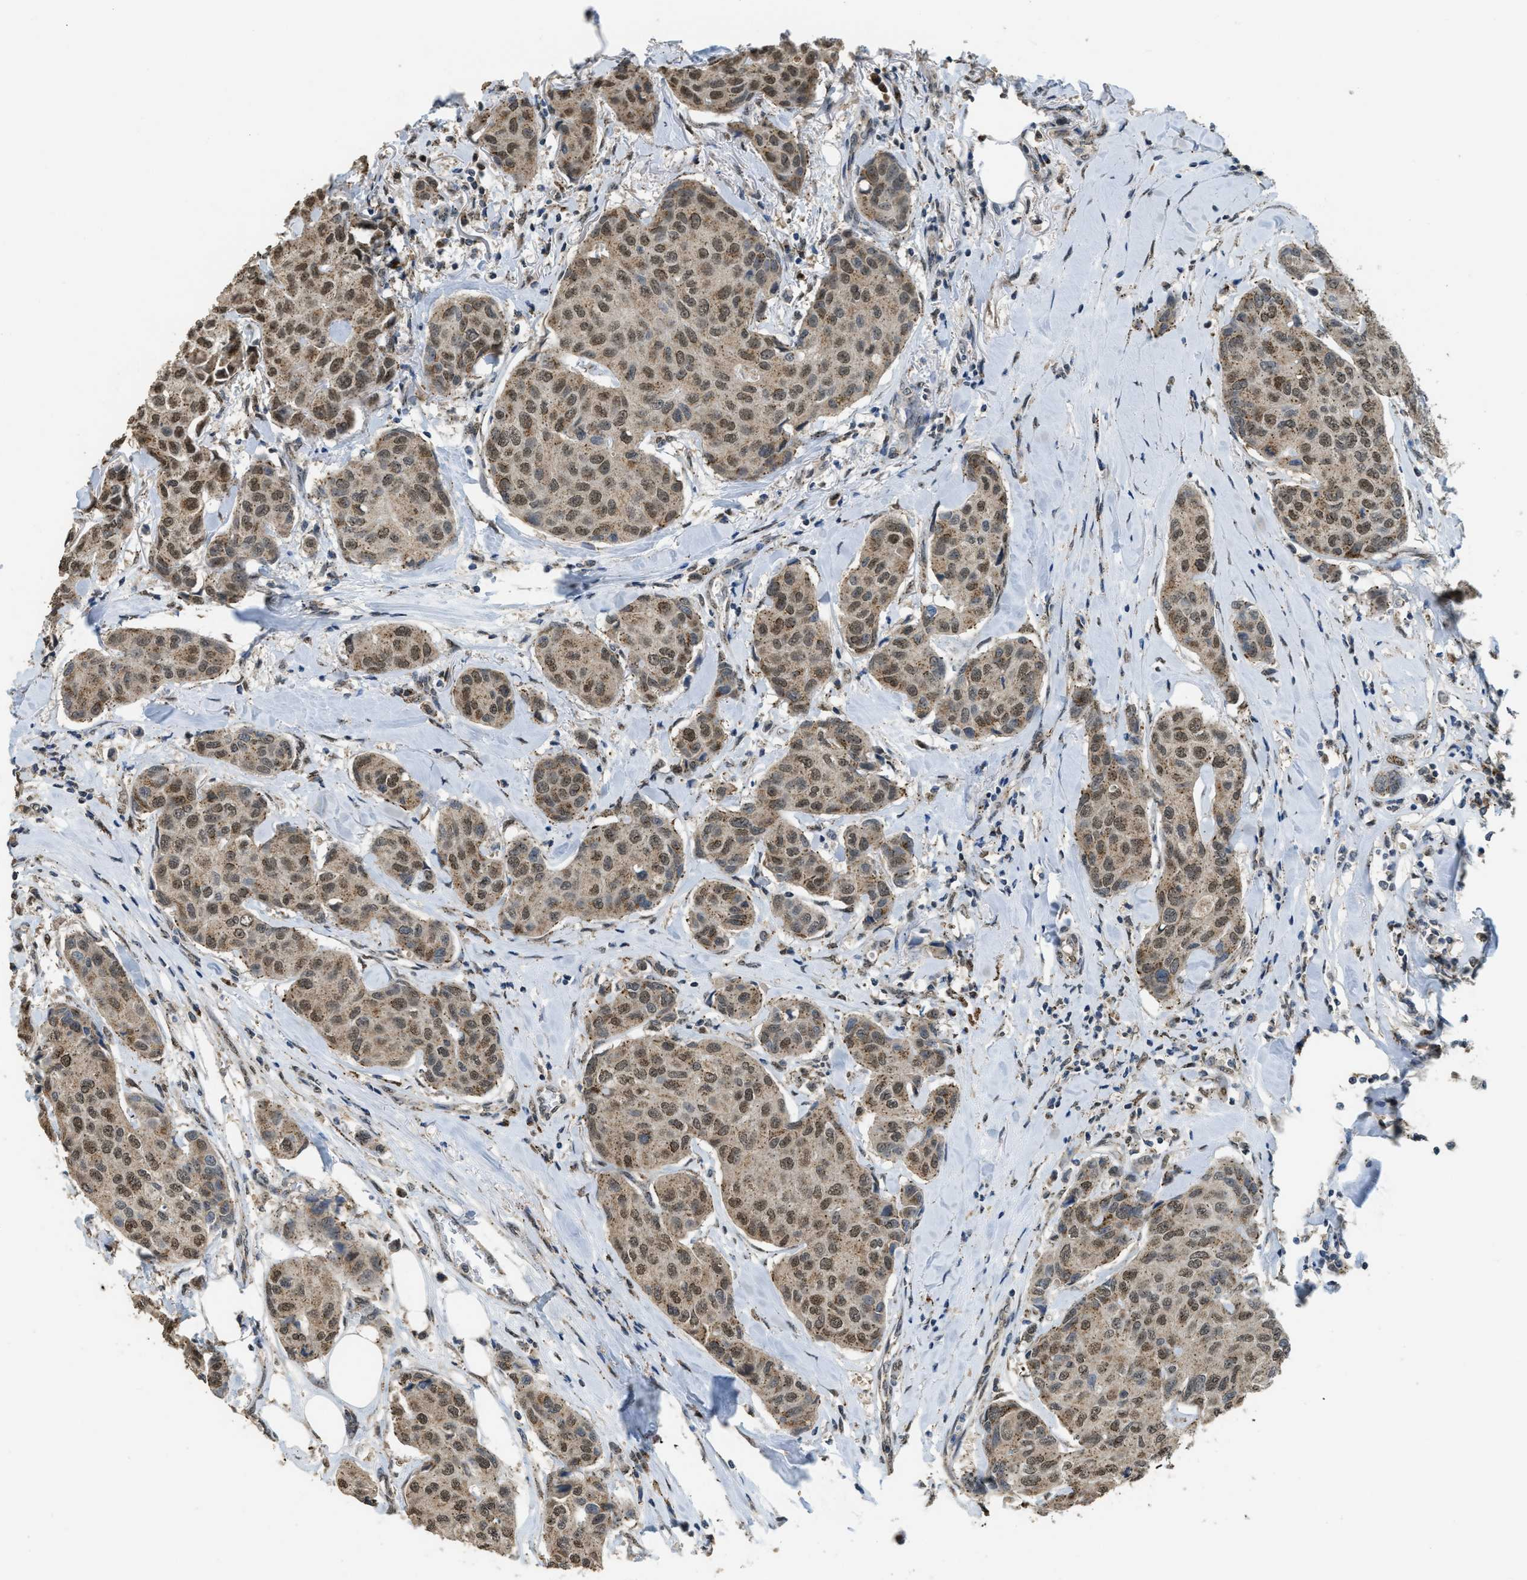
{"staining": {"intensity": "moderate", "quantity": ">75%", "location": "cytoplasmic/membranous,nuclear"}, "tissue": "breast cancer", "cell_type": "Tumor cells", "image_type": "cancer", "snomed": [{"axis": "morphology", "description": "Duct carcinoma"}, {"axis": "topography", "description": "Breast"}], "caption": "Immunohistochemistry (IHC) staining of breast cancer (invasive ductal carcinoma), which demonstrates medium levels of moderate cytoplasmic/membranous and nuclear staining in about >75% of tumor cells indicating moderate cytoplasmic/membranous and nuclear protein staining. The staining was performed using DAB (3,3'-diaminobenzidine) (brown) for protein detection and nuclei were counterstained in hematoxylin (blue).", "gene": "IPO7", "patient": {"sex": "female", "age": 80}}